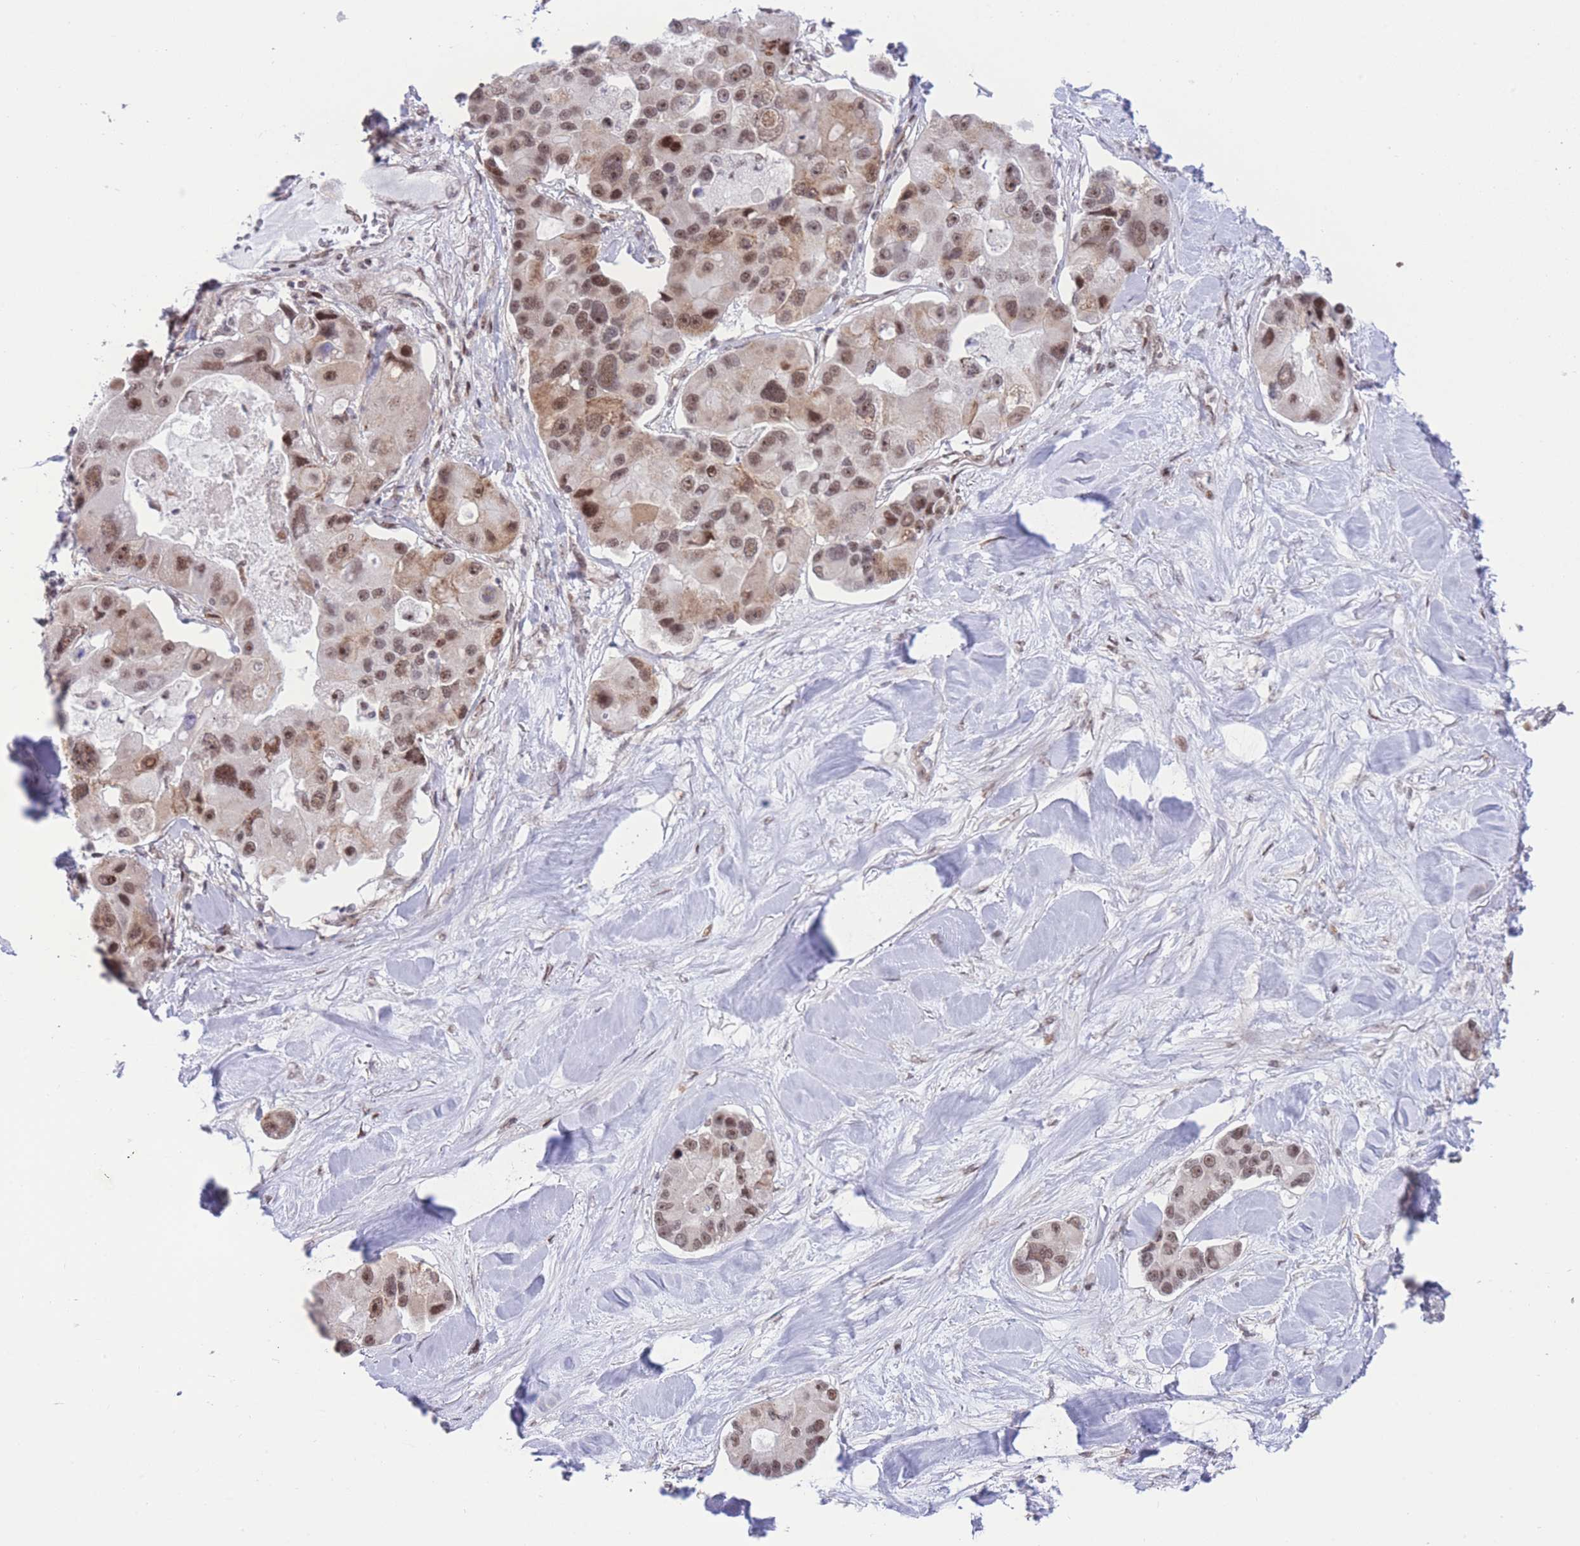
{"staining": {"intensity": "moderate", "quantity": ">75%", "location": "nuclear"}, "tissue": "lung cancer", "cell_type": "Tumor cells", "image_type": "cancer", "snomed": [{"axis": "morphology", "description": "Adenocarcinoma, NOS"}, {"axis": "topography", "description": "Lung"}], "caption": "Lung adenocarcinoma stained with a brown dye exhibits moderate nuclear positive positivity in about >75% of tumor cells.", "gene": "PCIF1", "patient": {"sex": "female", "age": 54}}